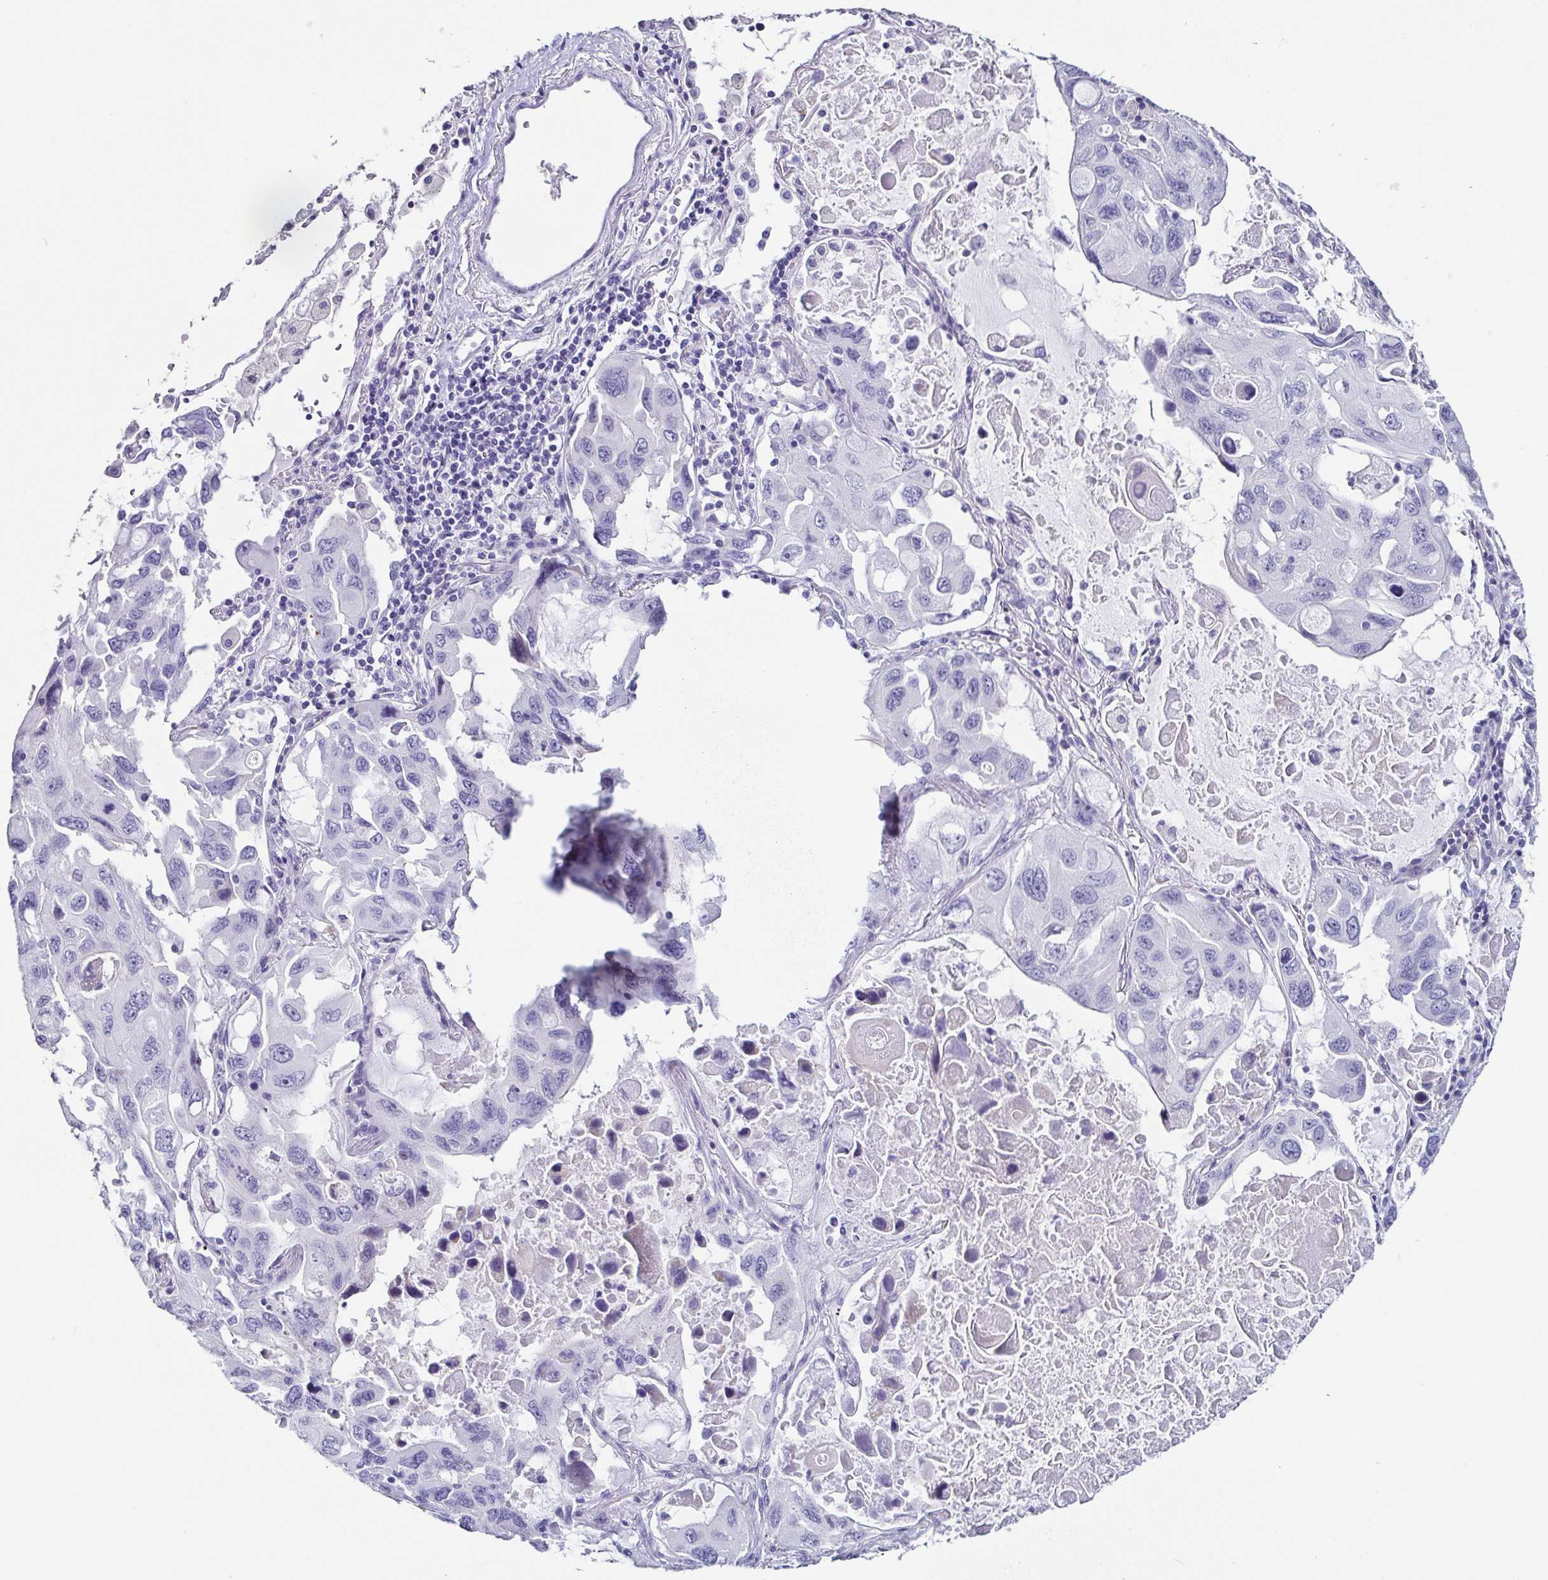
{"staining": {"intensity": "negative", "quantity": "none", "location": "none"}, "tissue": "lung cancer", "cell_type": "Tumor cells", "image_type": "cancer", "snomed": [{"axis": "morphology", "description": "Squamous cell carcinoma, NOS"}, {"axis": "topography", "description": "Lung"}], "caption": "Immunohistochemistry photomicrograph of human lung squamous cell carcinoma stained for a protein (brown), which demonstrates no expression in tumor cells.", "gene": "TNNT2", "patient": {"sex": "female", "age": 73}}